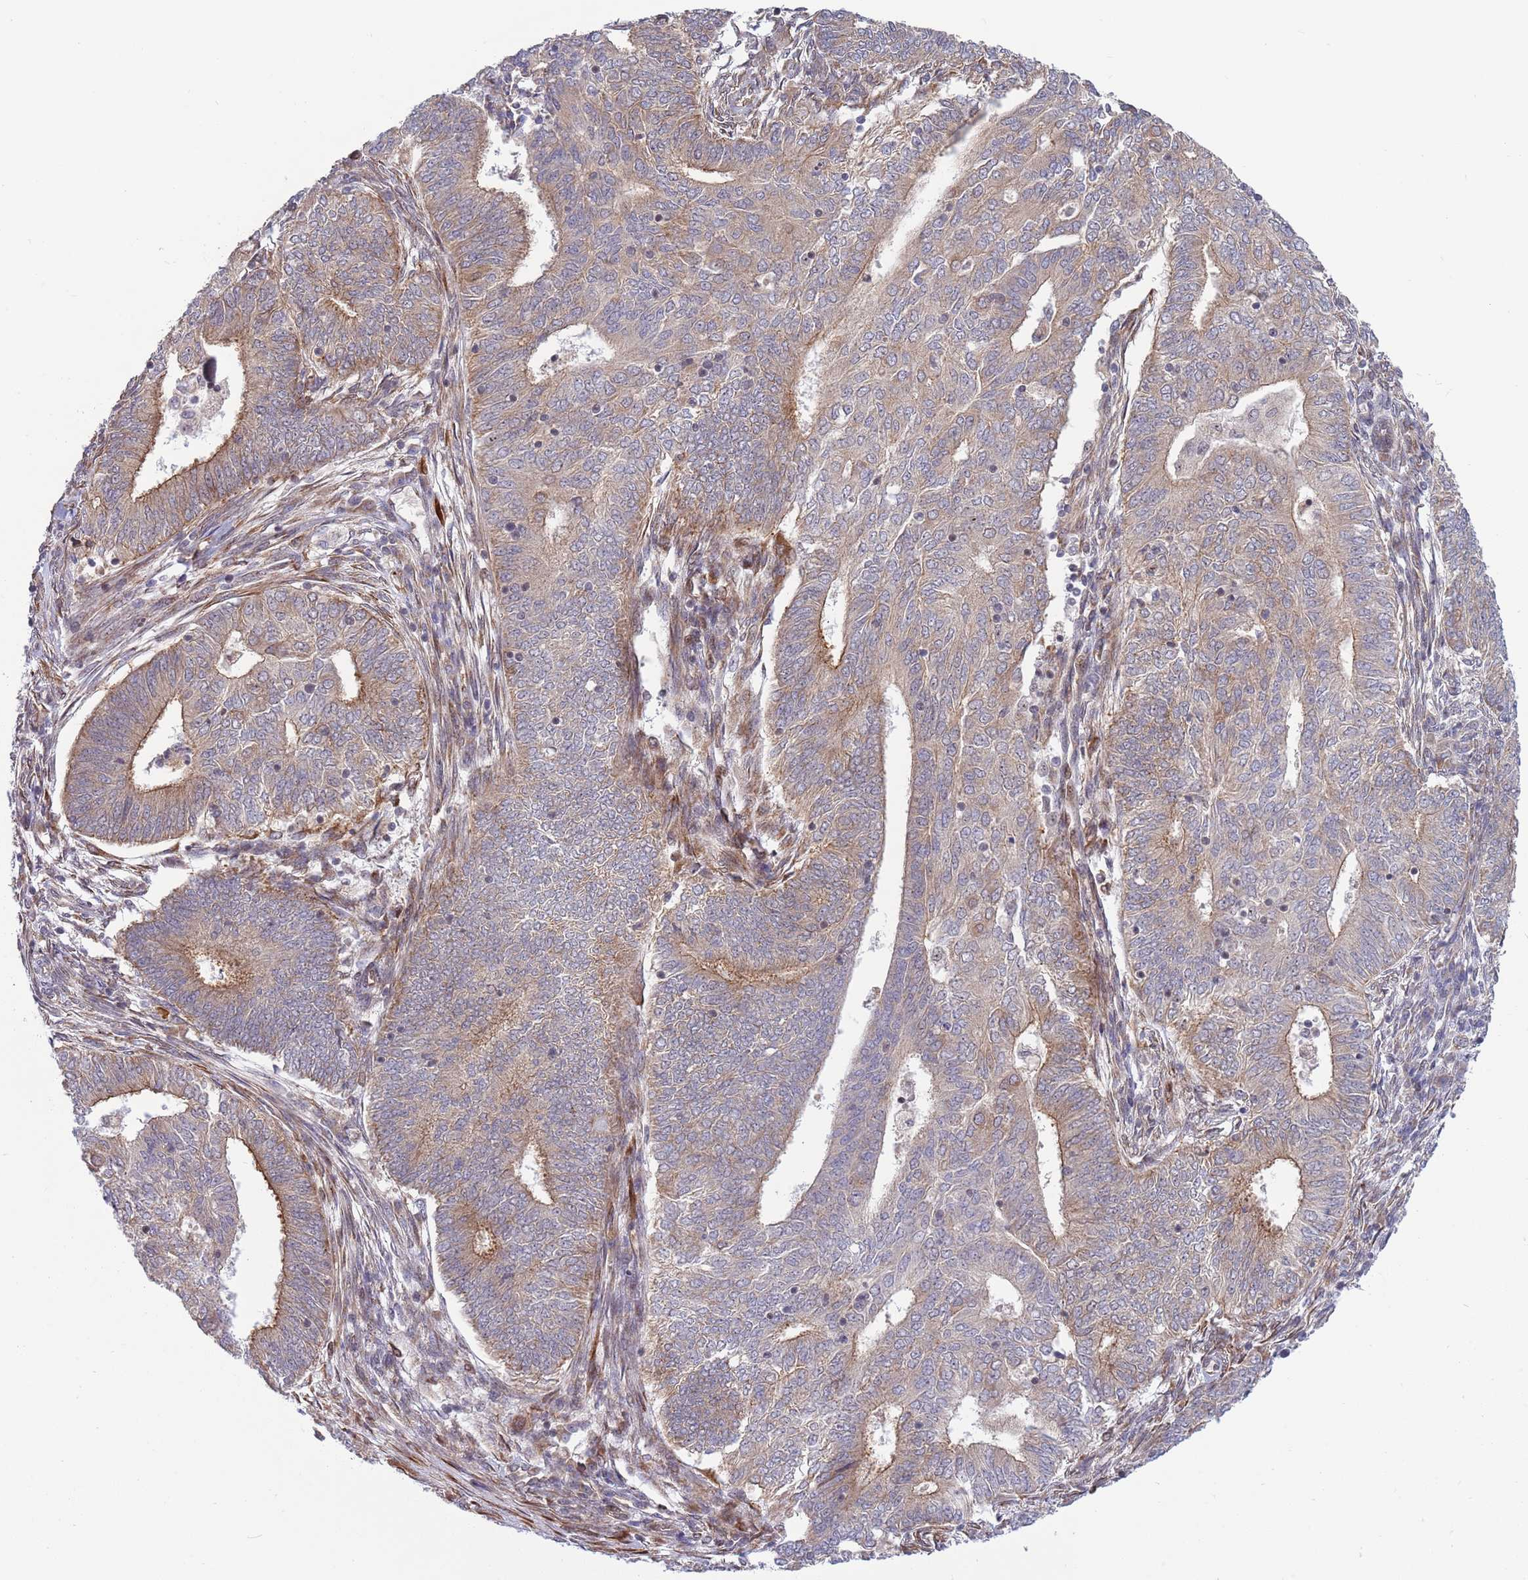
{"staining": {"intensity": "weak", "quantity": "25%-75%", "location": "cytoplasmic/membranous"}, "tissue": "endometrial cancer", "cell_type": "Tumor cells", "image_type": "cancer", "snomed": [{"axis": "morphology", "description": "Adenocarcinoma, NOS"}, {"axis": "topography", "description": "Endometrium"}], "caption": "Weak cytoplasmic/membranous expression for a protein is identified in about 25%-75% of tumor cells of endometrial adenocarcinoma using IHC.", "gene": "TBX10", "patient": {"sex": "female", "age": 62}}